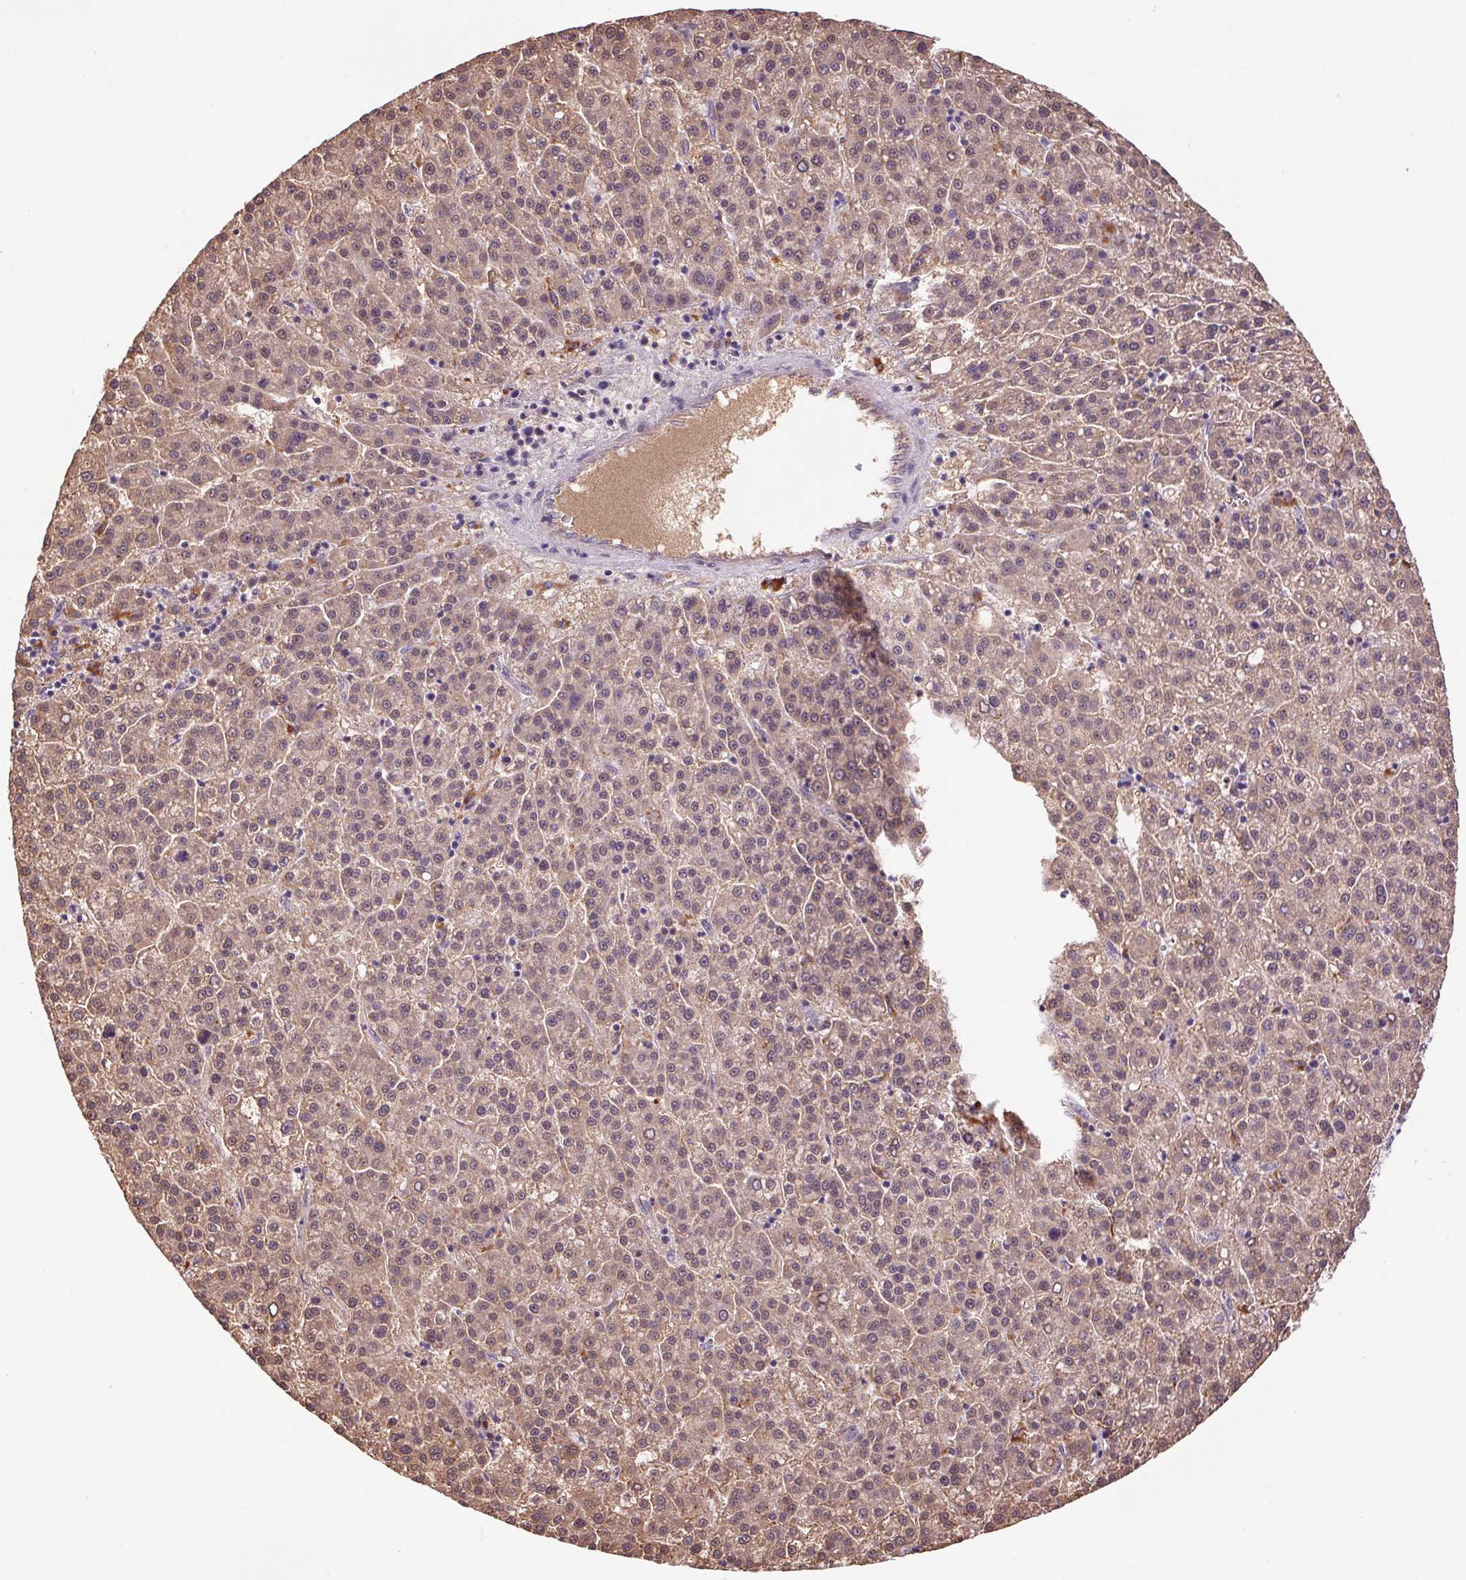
{"staining": {"intensity": "weak", "quantity": ">75%", "location": "cytoplasmic/membranous"}, "tissue": "liver cancer", "cell_type": "Tumor cells", "image_type": "cancer", "snomed": [{"axis": "morphology", "description": "Carcinoma, Hepatocellular, NOS"}, {"axis": "topography", "description": "Liver"}], "caption": "Hepatocellular carcinoma (liver) stained with immunohistochemistry (IHC) reveals weak cytoplasmic/membranous expression in approximately >75% of tumor cells.", "gene": "ADH5", "patient": {"sex": "female", "age": 58}}